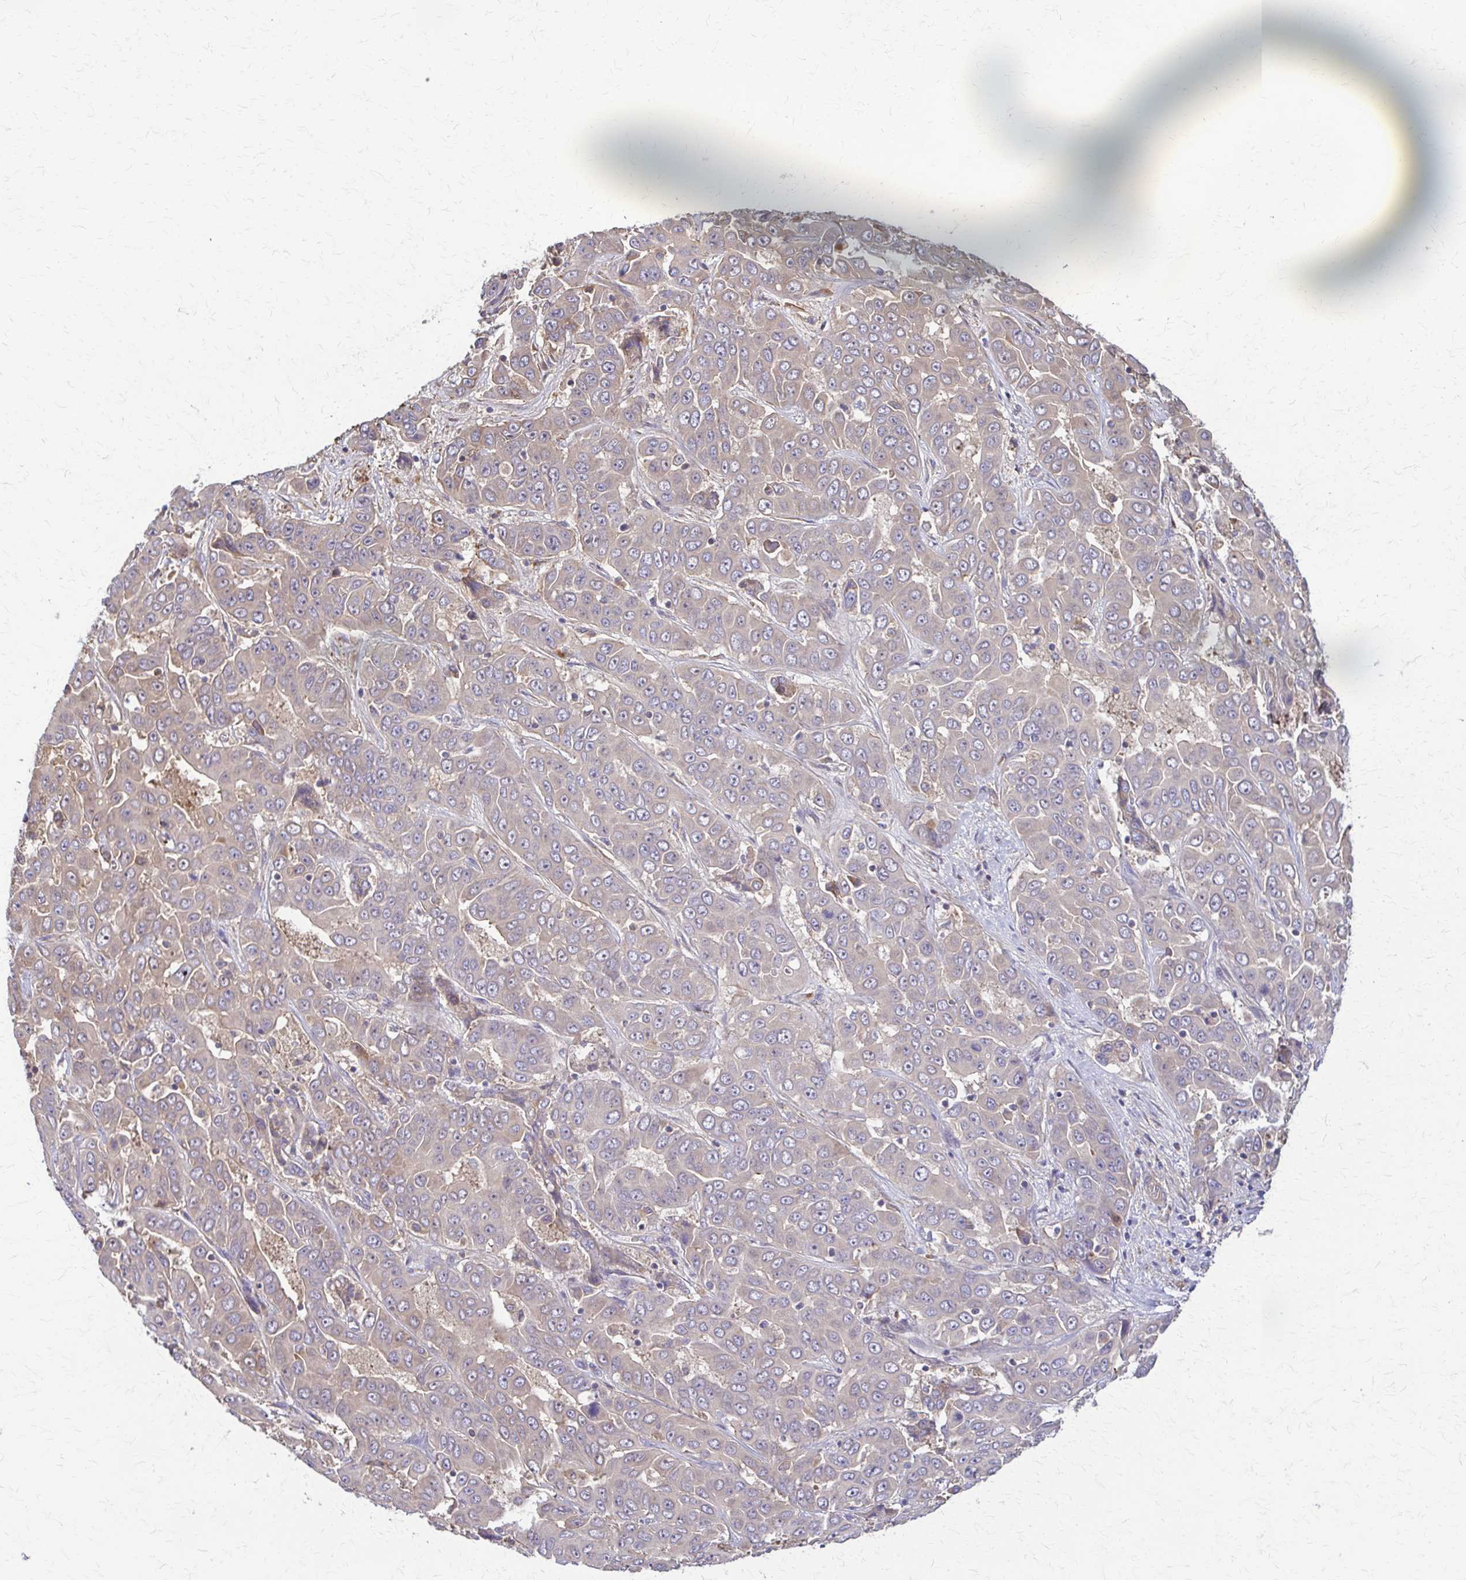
{"staining": {"intensity": "negative", "quantity": "none", "location": "none"}, "tissue": "liver cancer", "cell_type": "Tumor cells", "image_type": "cancer", "snomed": [{"axis": "morphology", "description": "Cholangiocarcinoma"}, {"axis": "topography", "description": "Liver"}], "caption": "The micrograph reveals no significant expression in tumor cells of liver cancer.", "gene": "DSP", "patient": {"sex": "female", "age": 52}}